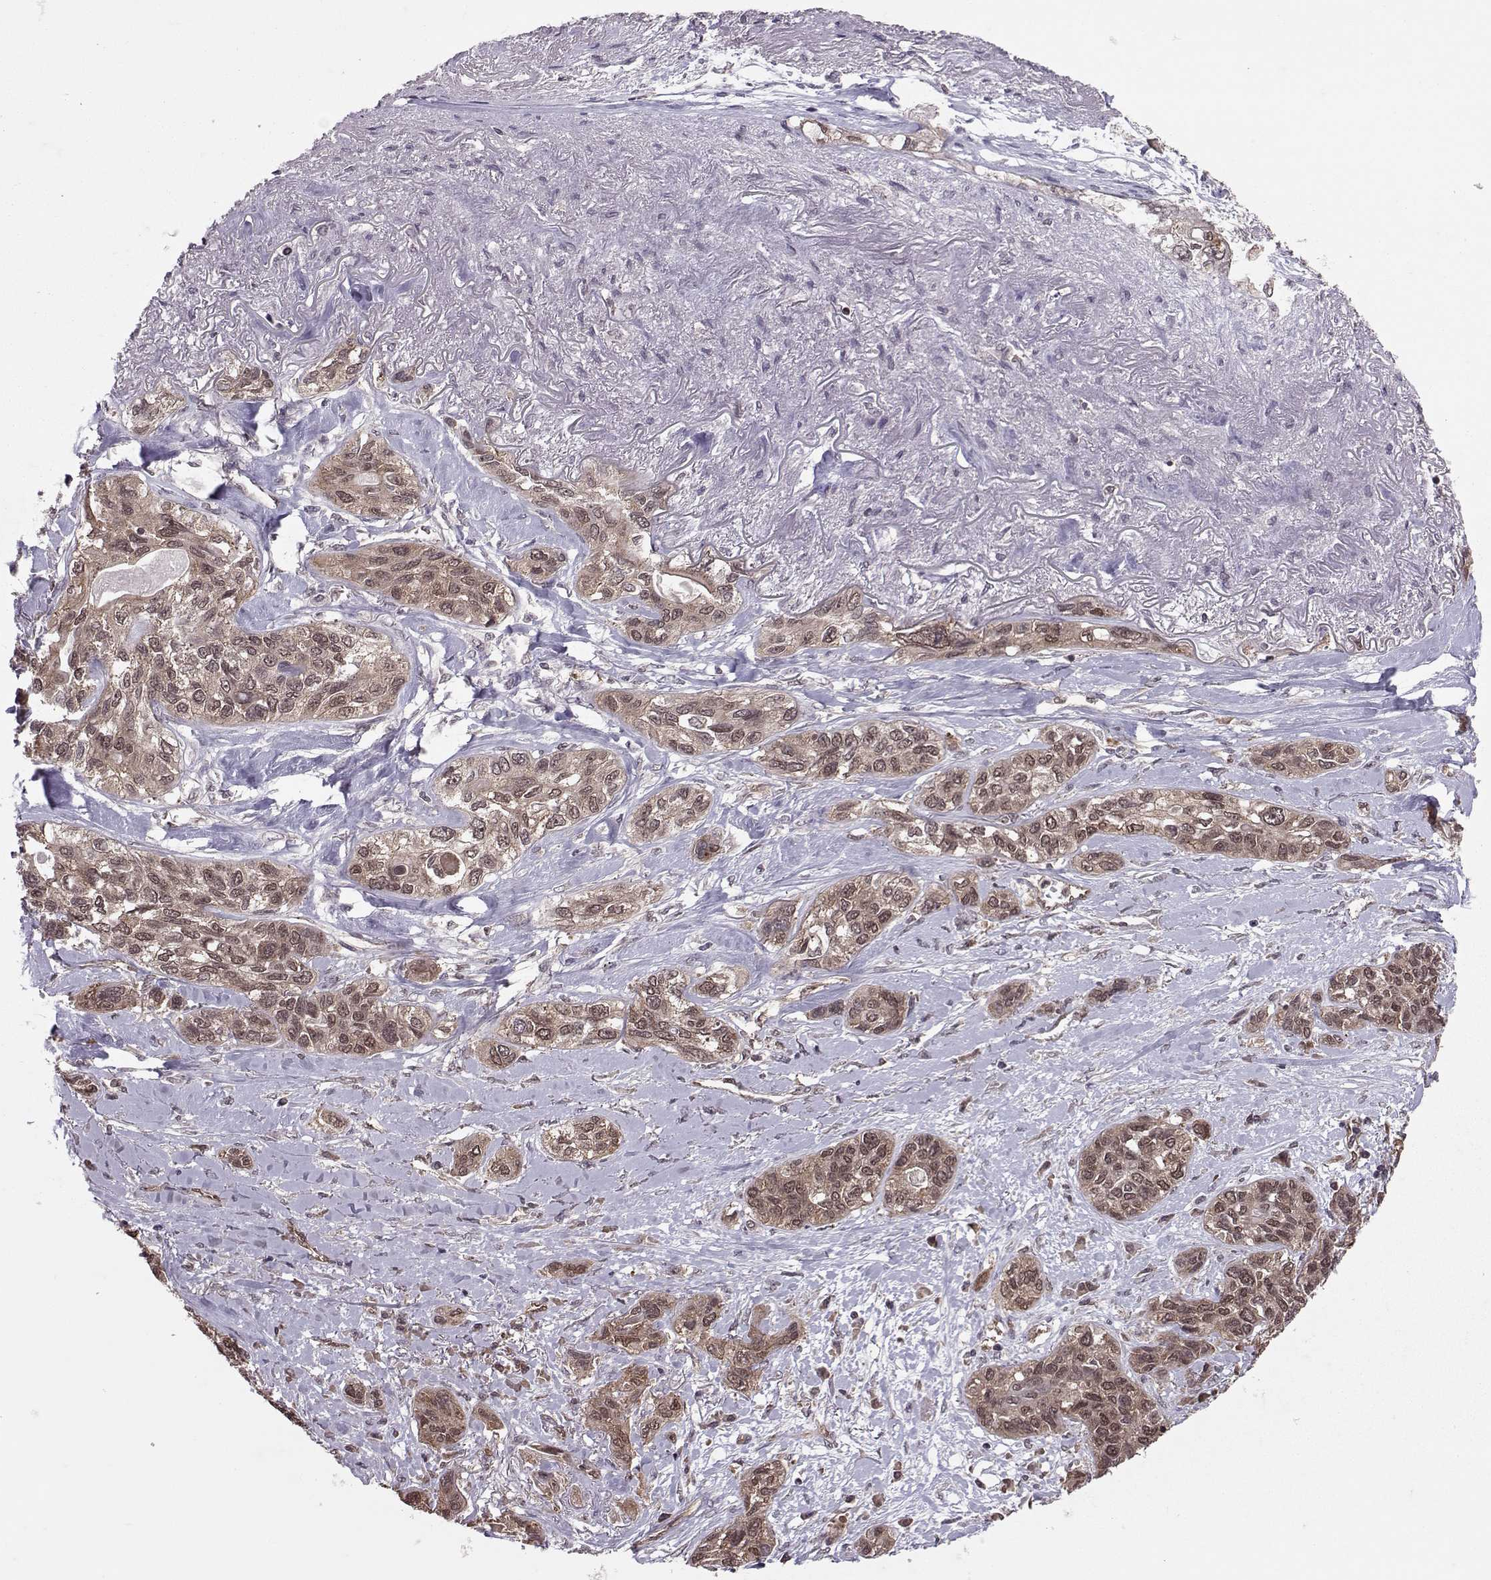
{"staining": {"intensity": "weak", "quantity": ">75%", "location": "cytoplasmic/membranous"}, "tissue": "lung cancer", "cell_type": "Tumor cells", "image_type": "cancer", "snomed": [{"axis": "morphology", "description": "Squamous cell carcinoma, NOS"}, {"axis": "topography", "description": "Lung"}], "caption": "Immunohistochemical staining of lung cancer reveals low levels of weak cytoplasmic/membranous expression in about >75% of tumor cells. (DAB IHC with brightfield microscopy, high magnification).", "gene": "PPP2R2A", "patient": {"sex": "female", "age": 70}}